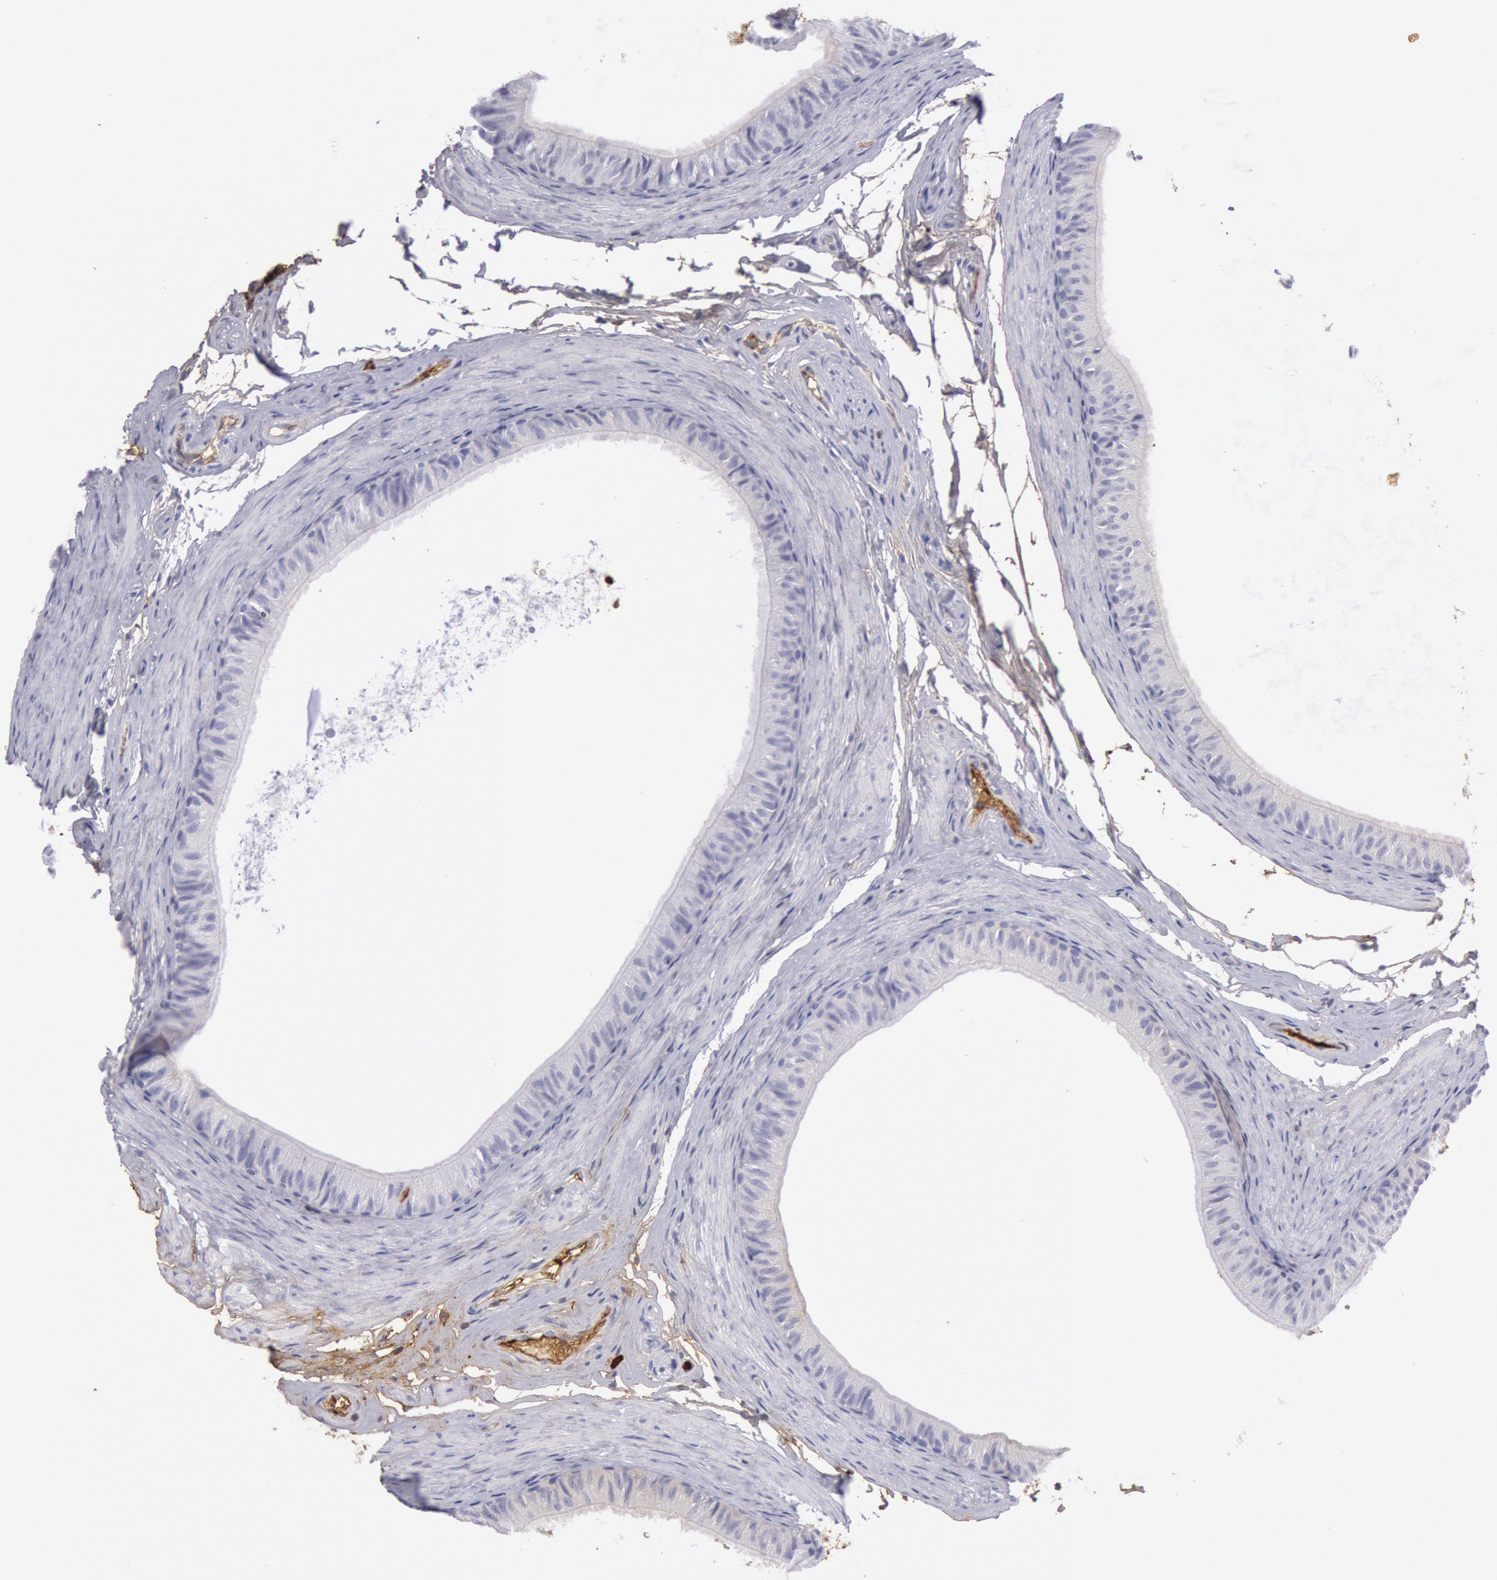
{"staining": {"intensity": "weak", "quantity": "25%-75%", "location": "cytoplasmic/membranous"}, "tissue": "epididymis", "cell_type": "Glandular cells", "image_type": "normal", "snomed": [{"axis": "morphology", "description": "Normal tissue, NOS"}, {"axis": "topography", "description": "Testis"}, {"axis": "topography", "description": "Epididymis"}], "caption": "A histopathology image of epididymis stained for a protein reveals weak cytoplasmic/membranous brown staining in glandular cells.", "gene": "IGHA1", "patient": {"sex": "male", "age": 36}}